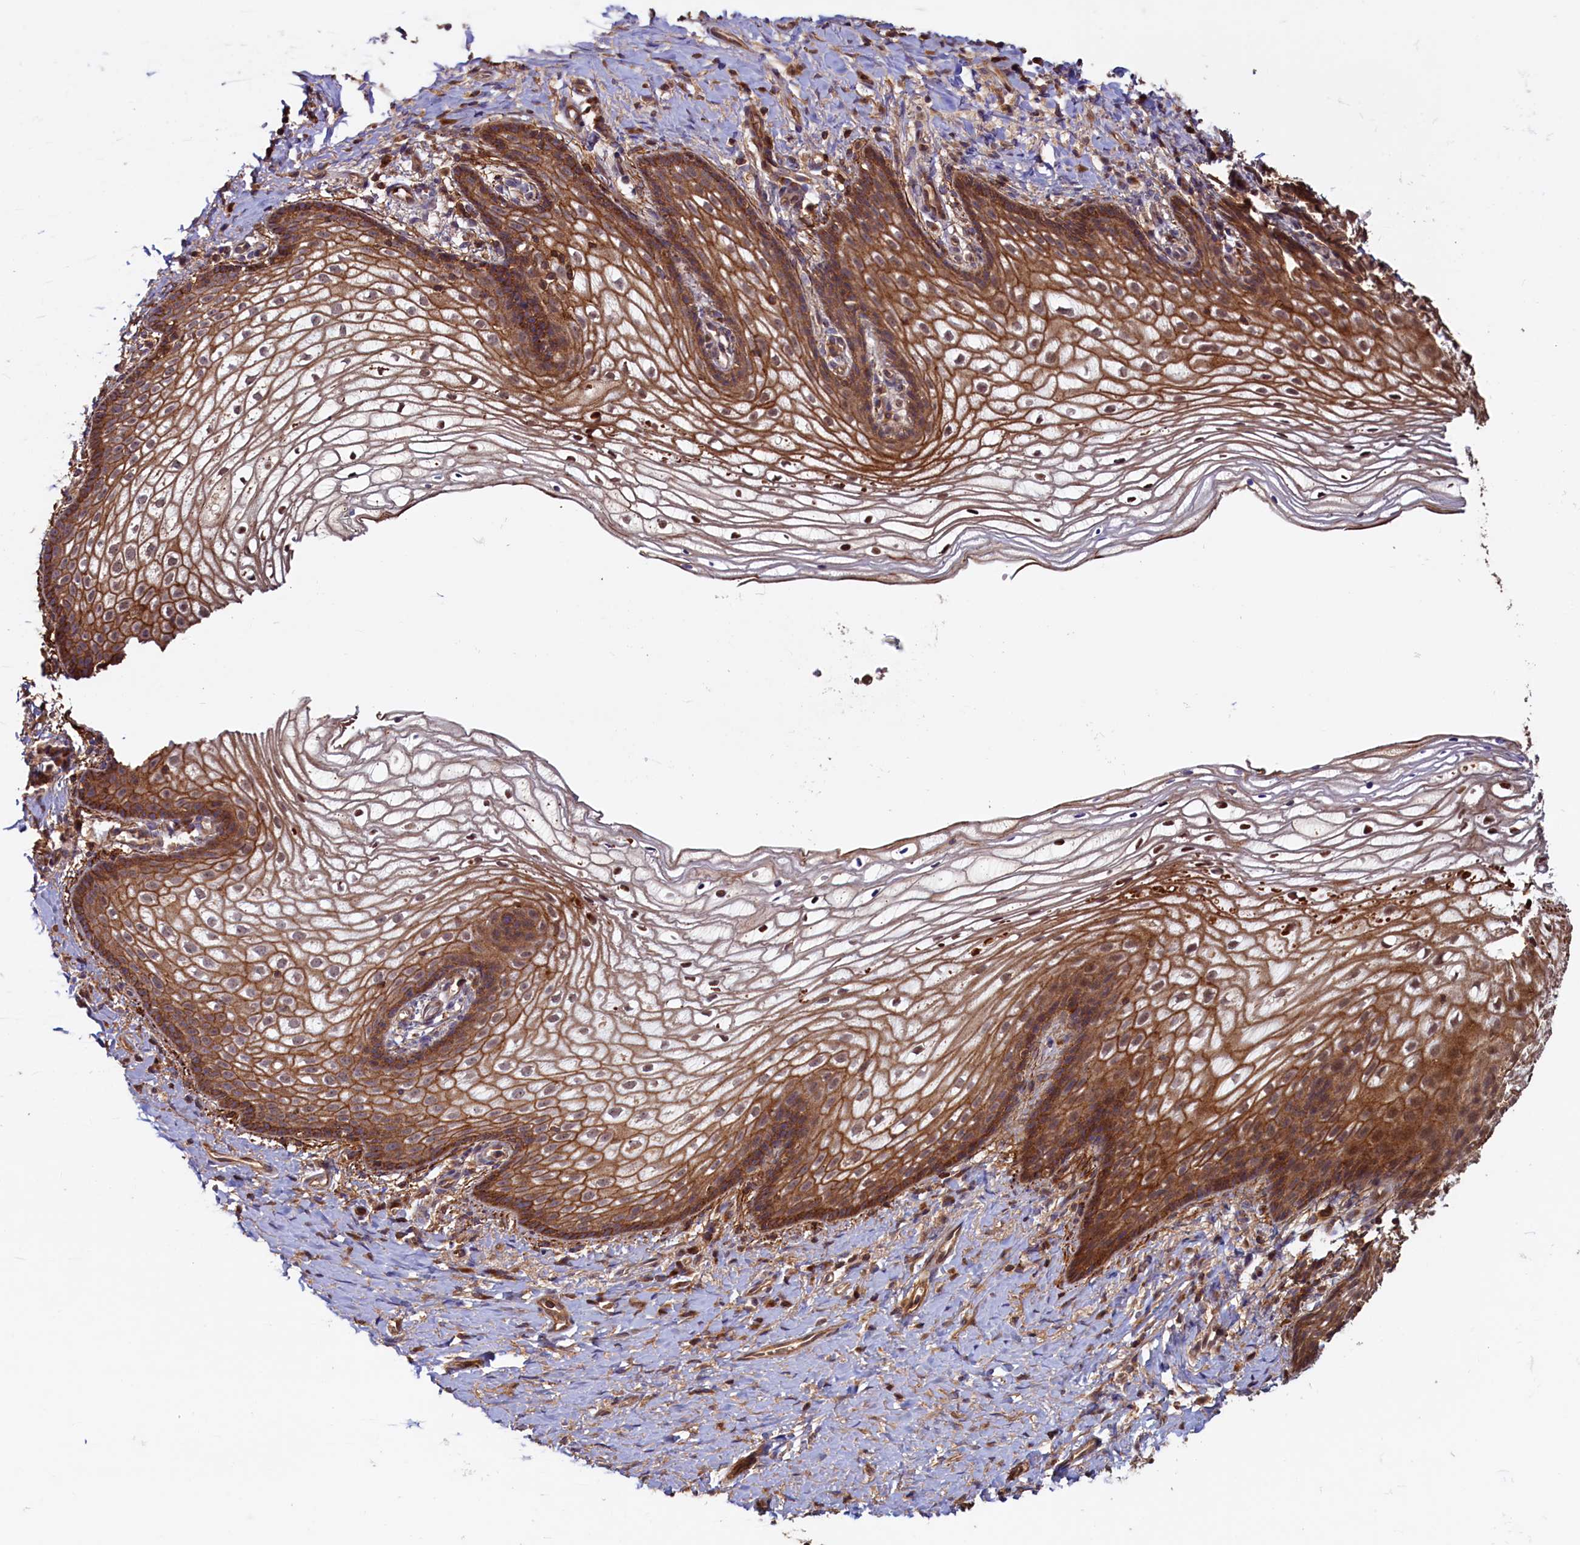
{"staining": {"intensity": "moderate", "quantity": ">75%", "location": "cytoplasmic/membranous"}, "tissue": "vagina", "cell_type": "Squamous epithelial cells", "image_type": "normal", "snomed": [{"axis": "morphology", "description": "Normal tissue, NOS"}, {"axis": "topography", "description": "Vagina"}], "caption": "Vagina stained for a protein exhibits moderate cytoplasmic/membranous positivity in squamous epithelial cells. The protein is stained brown, and the nuclei are stained in blue (DAB (3,3'-diaminobenzidine) IHC with brightfield microscopy, high magnification).", "gene": "DUOXA1", "patient": {"sex": "female", "age": 60}}